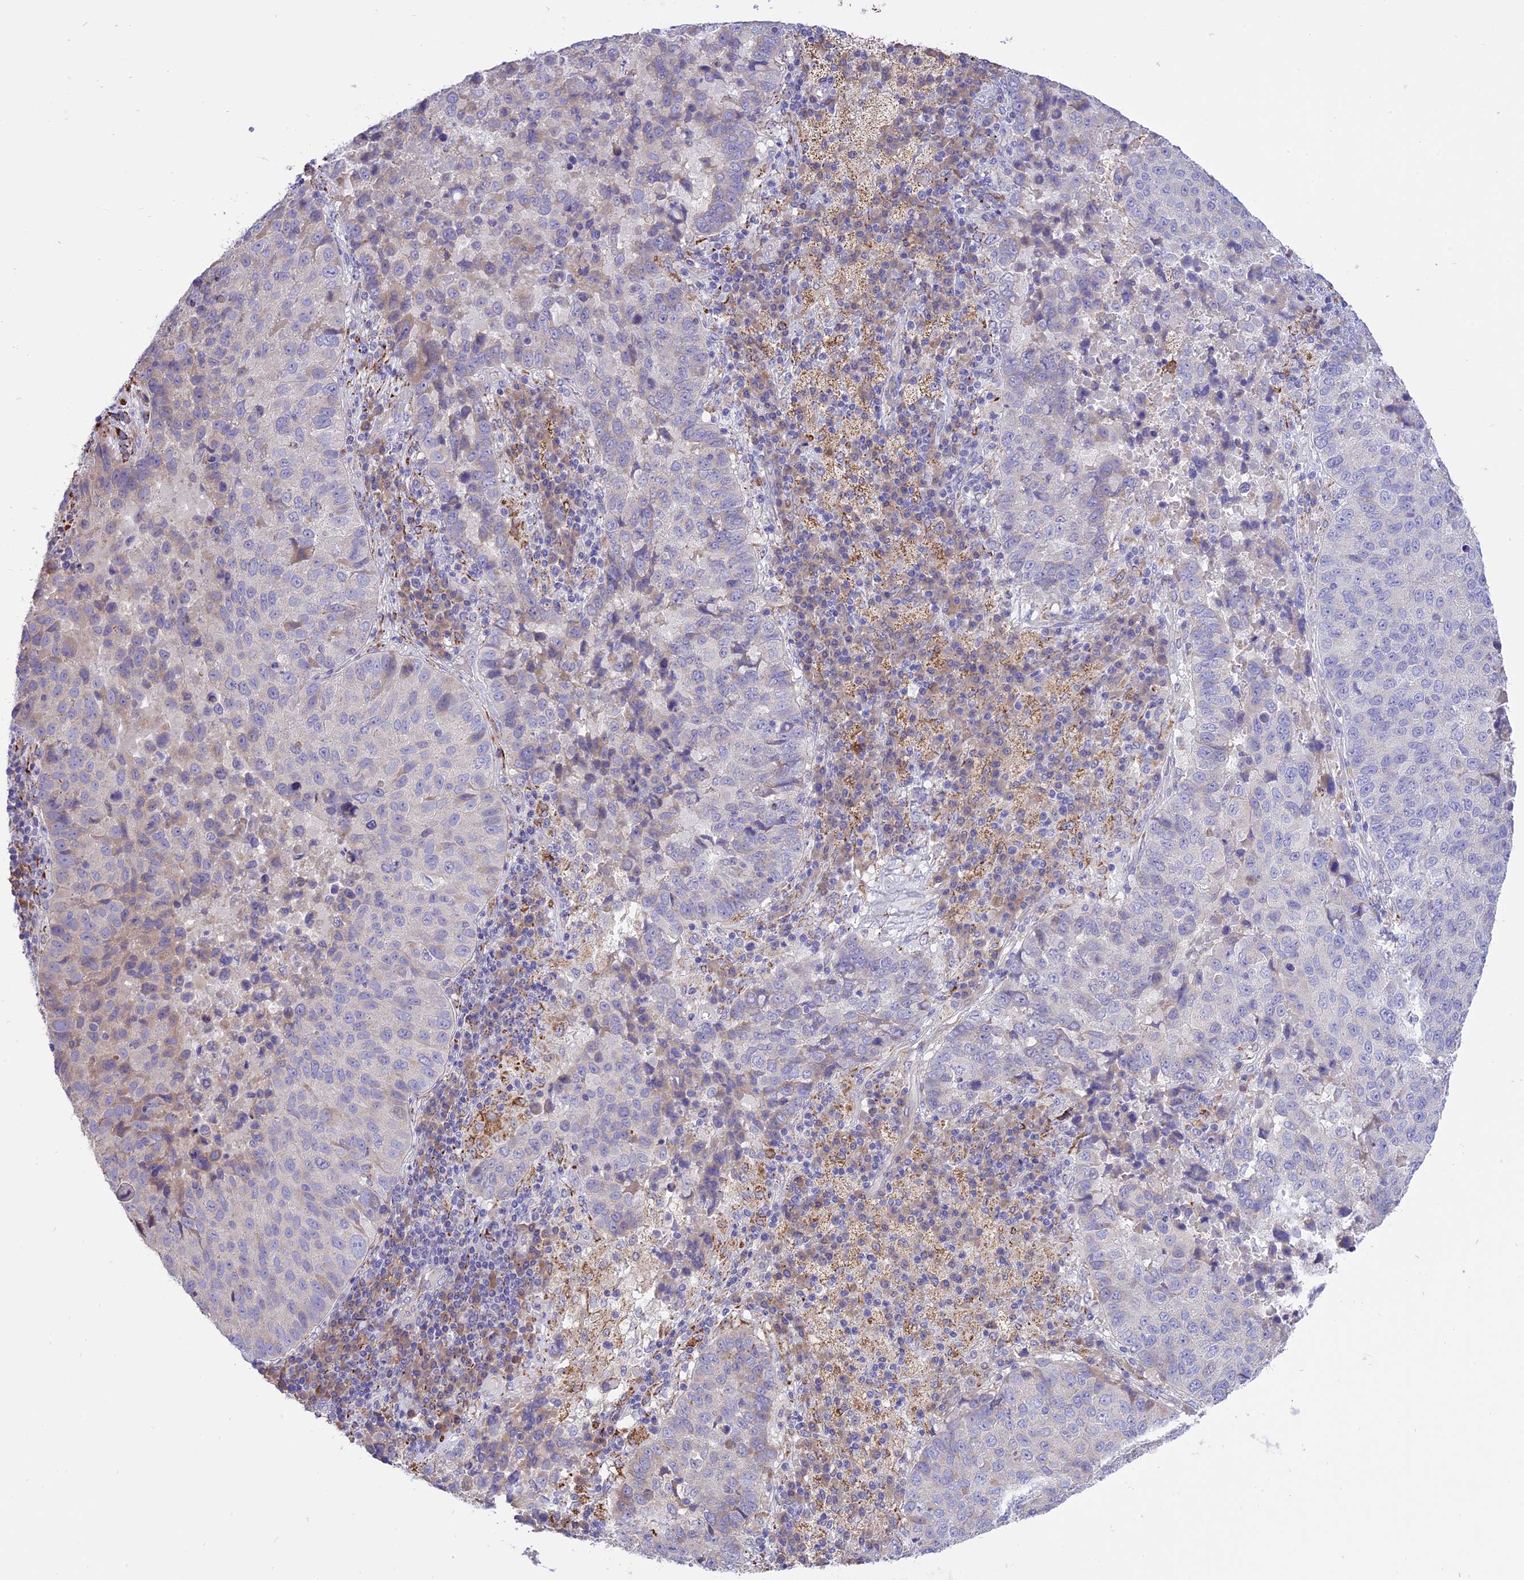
{"staining": {"intensity": "negative", "quantity": "none", "location": "none"}, "tissue": "lung cancer", "cell_type": "Tumor cells", "image_type": "cancer", "snomed": [{"axis": "morphology", "description": "Squamous cell carcinoma, NOS"}, {"axis": "topography", "description": "Lung"}], "caption": "The micrograph shows no significant staining in tumor cells of squamous cell carcinoma (lung). (Brightfield microscopy of DAB (3,3'-diaminobenzidine) immunohistochemistry at high magnification).", "gene": "ARMCX6", "patient": {"sex": "male", "age": 73}}